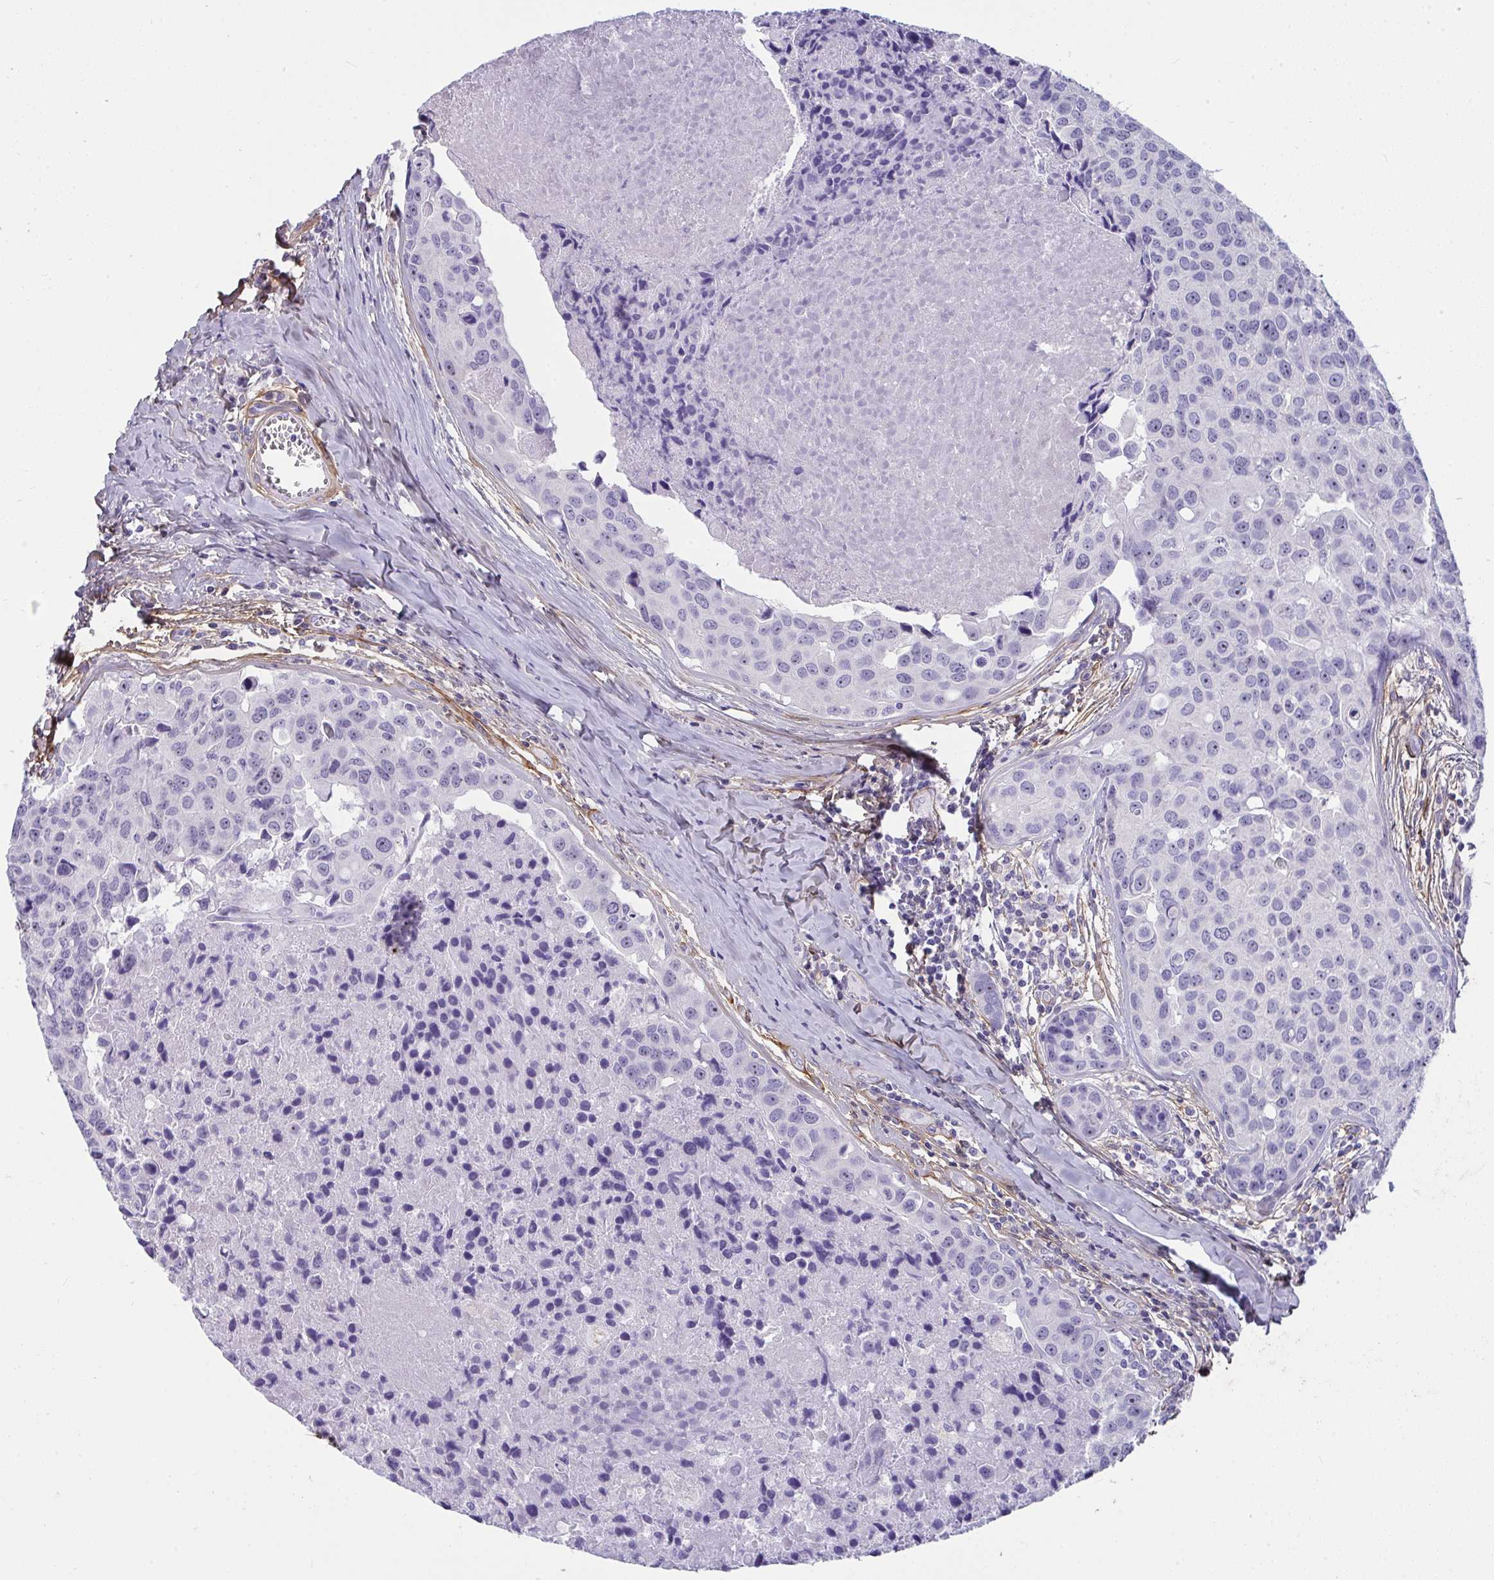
{"staining": {"intensity": "negative", "quantity": "none", "location": "none"}, "tissue": "breast cancer", "cell_type": "Tumor cells", "image_type": "cancer", "snomed": [{"axis": "morphology", "description": "Duct carcinoma"}, {"axis": "topography", "description": "Breast"}], "caption": "Protein analysis of breast intraductal carcinoma demonstrates no significant positivity in tumor cells. The staining is performed using DAB brown chromogen with nuclei counter-stained in using hematoxylin.", "gene": "LHFPL6", "patient": {"sex": "female", "age": 24}}